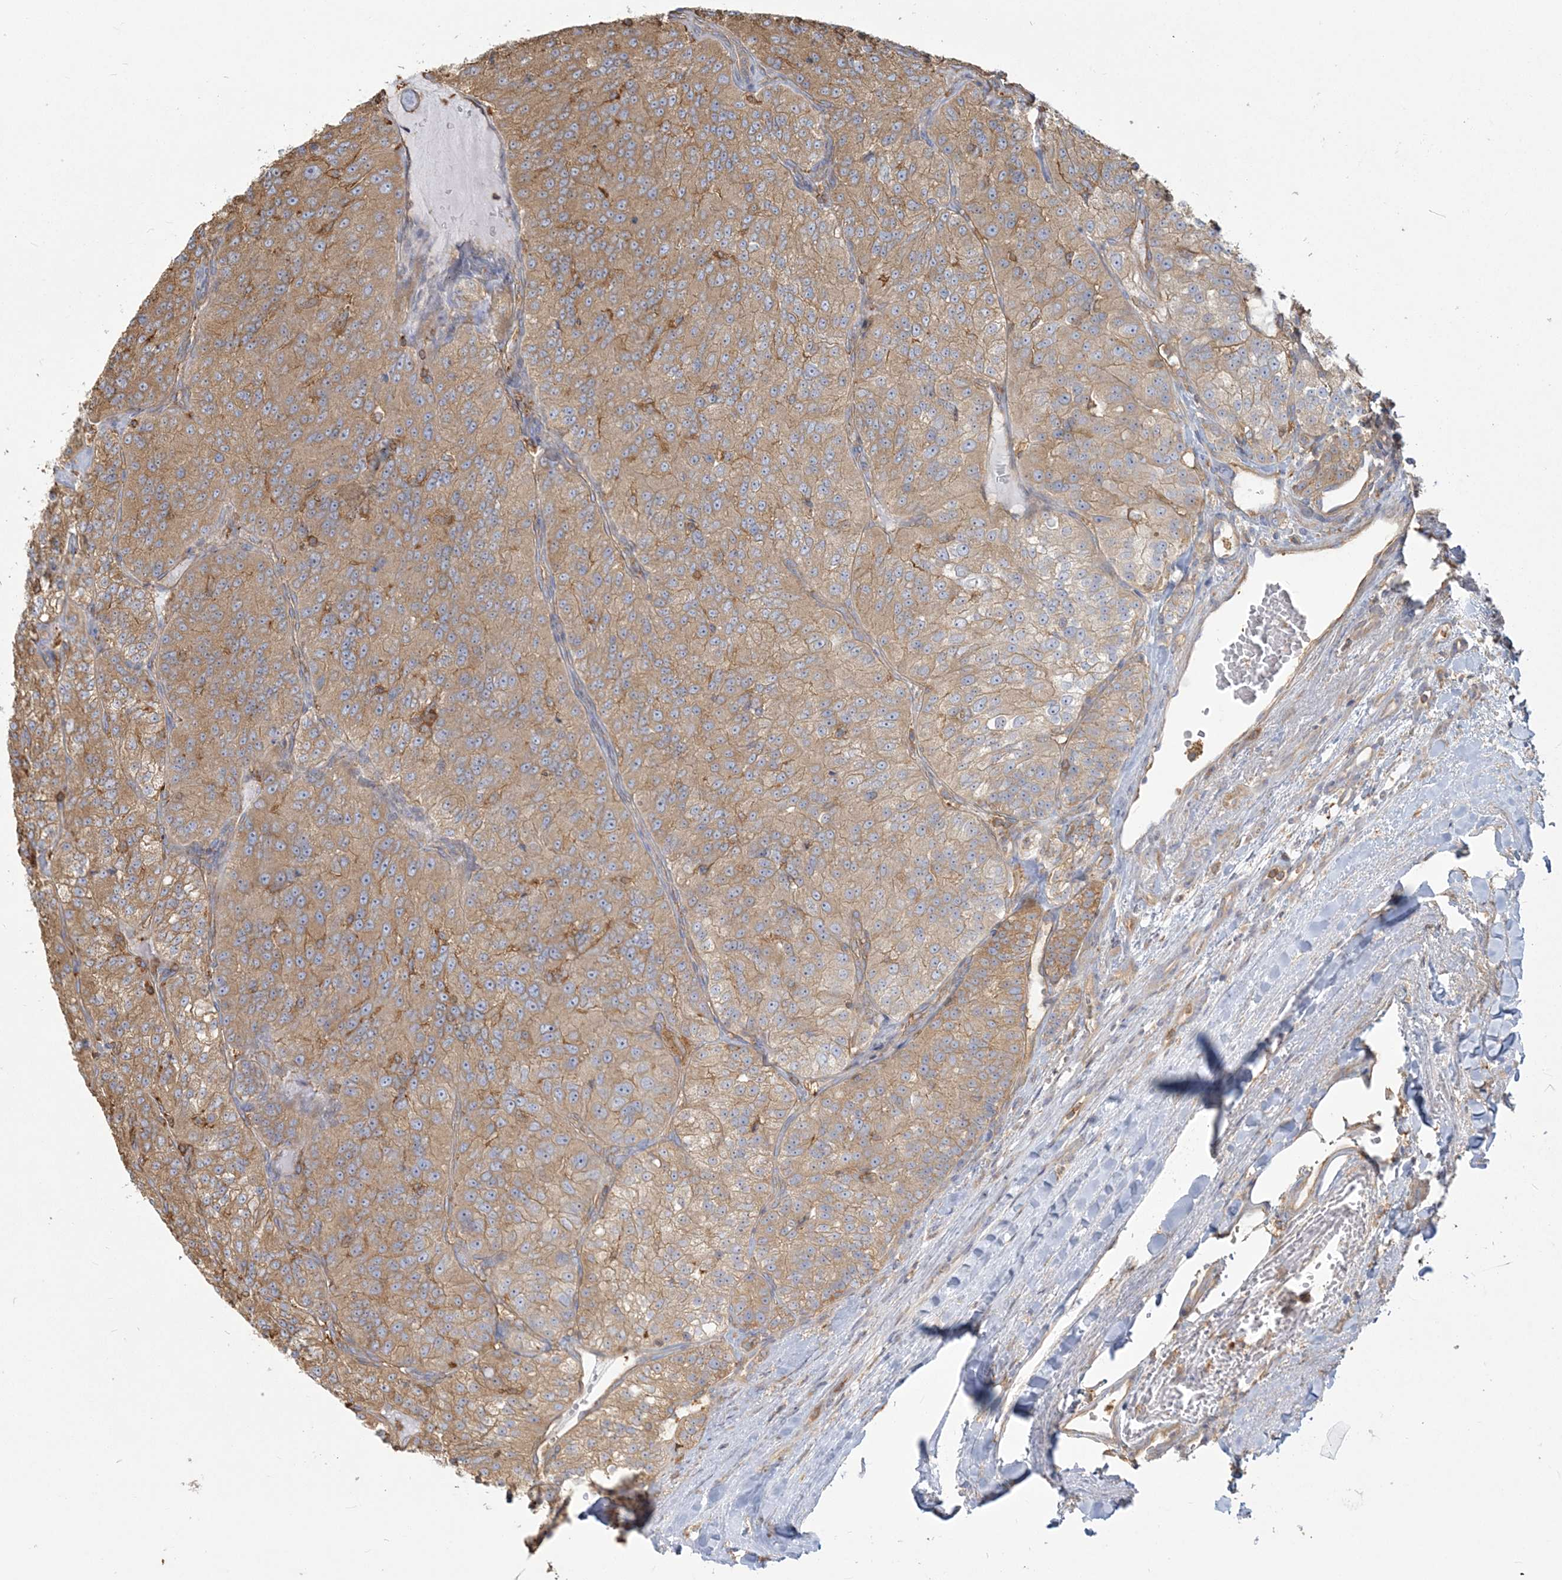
{"staining": {"intensity": "moderate", "quantity": ">75%", "location": "cytoplasmic/membranous"}, "tissue": "renal cancer", "cell_type": "Tumor cells", "image_type": "cancer", "snomed": [{"axis": "morphology", "description": "Adenocarcinoma, NOS"}, {"axis": "topography", "description": "Kidney"}], "caption": "About >75% of tumor cells in adenocarcinoma (renal) display moderate cytoplasmic/membranous protein staining as visualized by brown immunohistochemical staining.", "gene": "ANKS1A", "patient": {"sex": "female", "age": 63}}